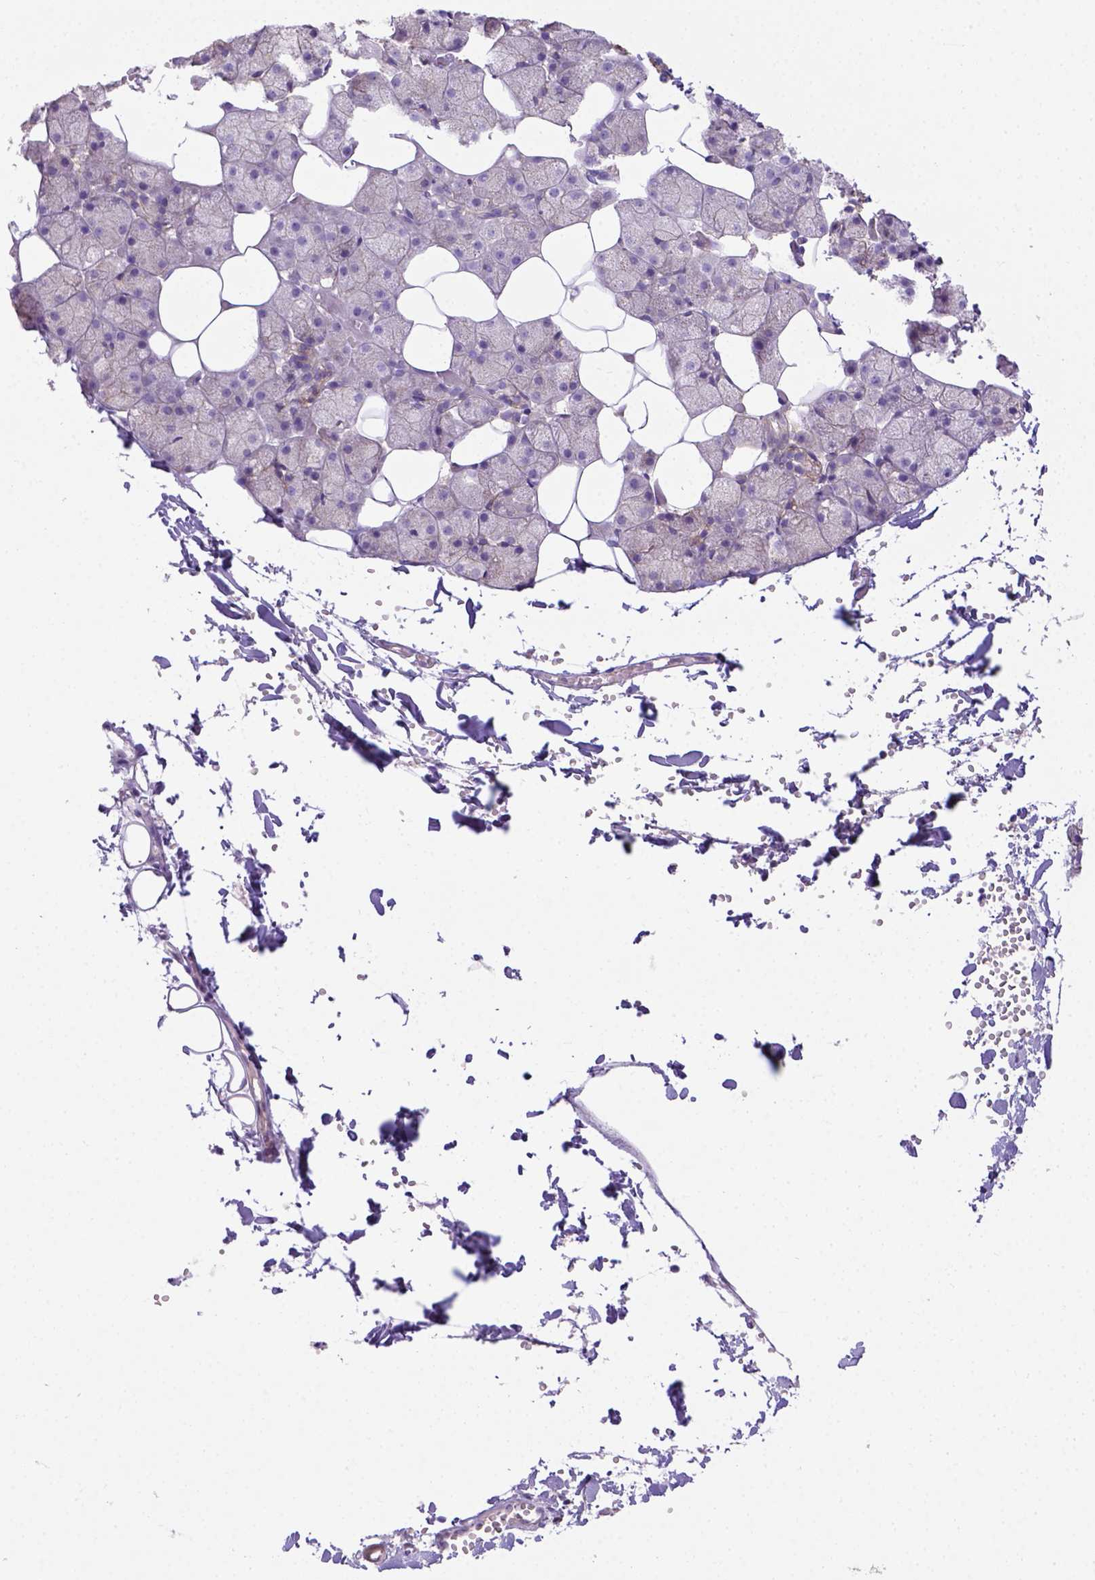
{"staining": {"intensity": "negative", "quantity": "none", "location": "none"}, "tissue": "salivary gland", "cell_type": "Glandular cells", "image_type": "normal", "snomed": [{"axis": "morphology", "description": "Normal tissue, NOS"}, {"axis": "topography", "description": "Salivary gland"}], "caption": "DAB (3,3'-diaminobenzidine) immunohistochemical staining of unremarkable salivary gland demonstrates no significant expression in glandular cells. (IHC, brightfield microscopy, high magnification).", "gene": "CD40", "patient": {"sex": "male", "age": 38}}